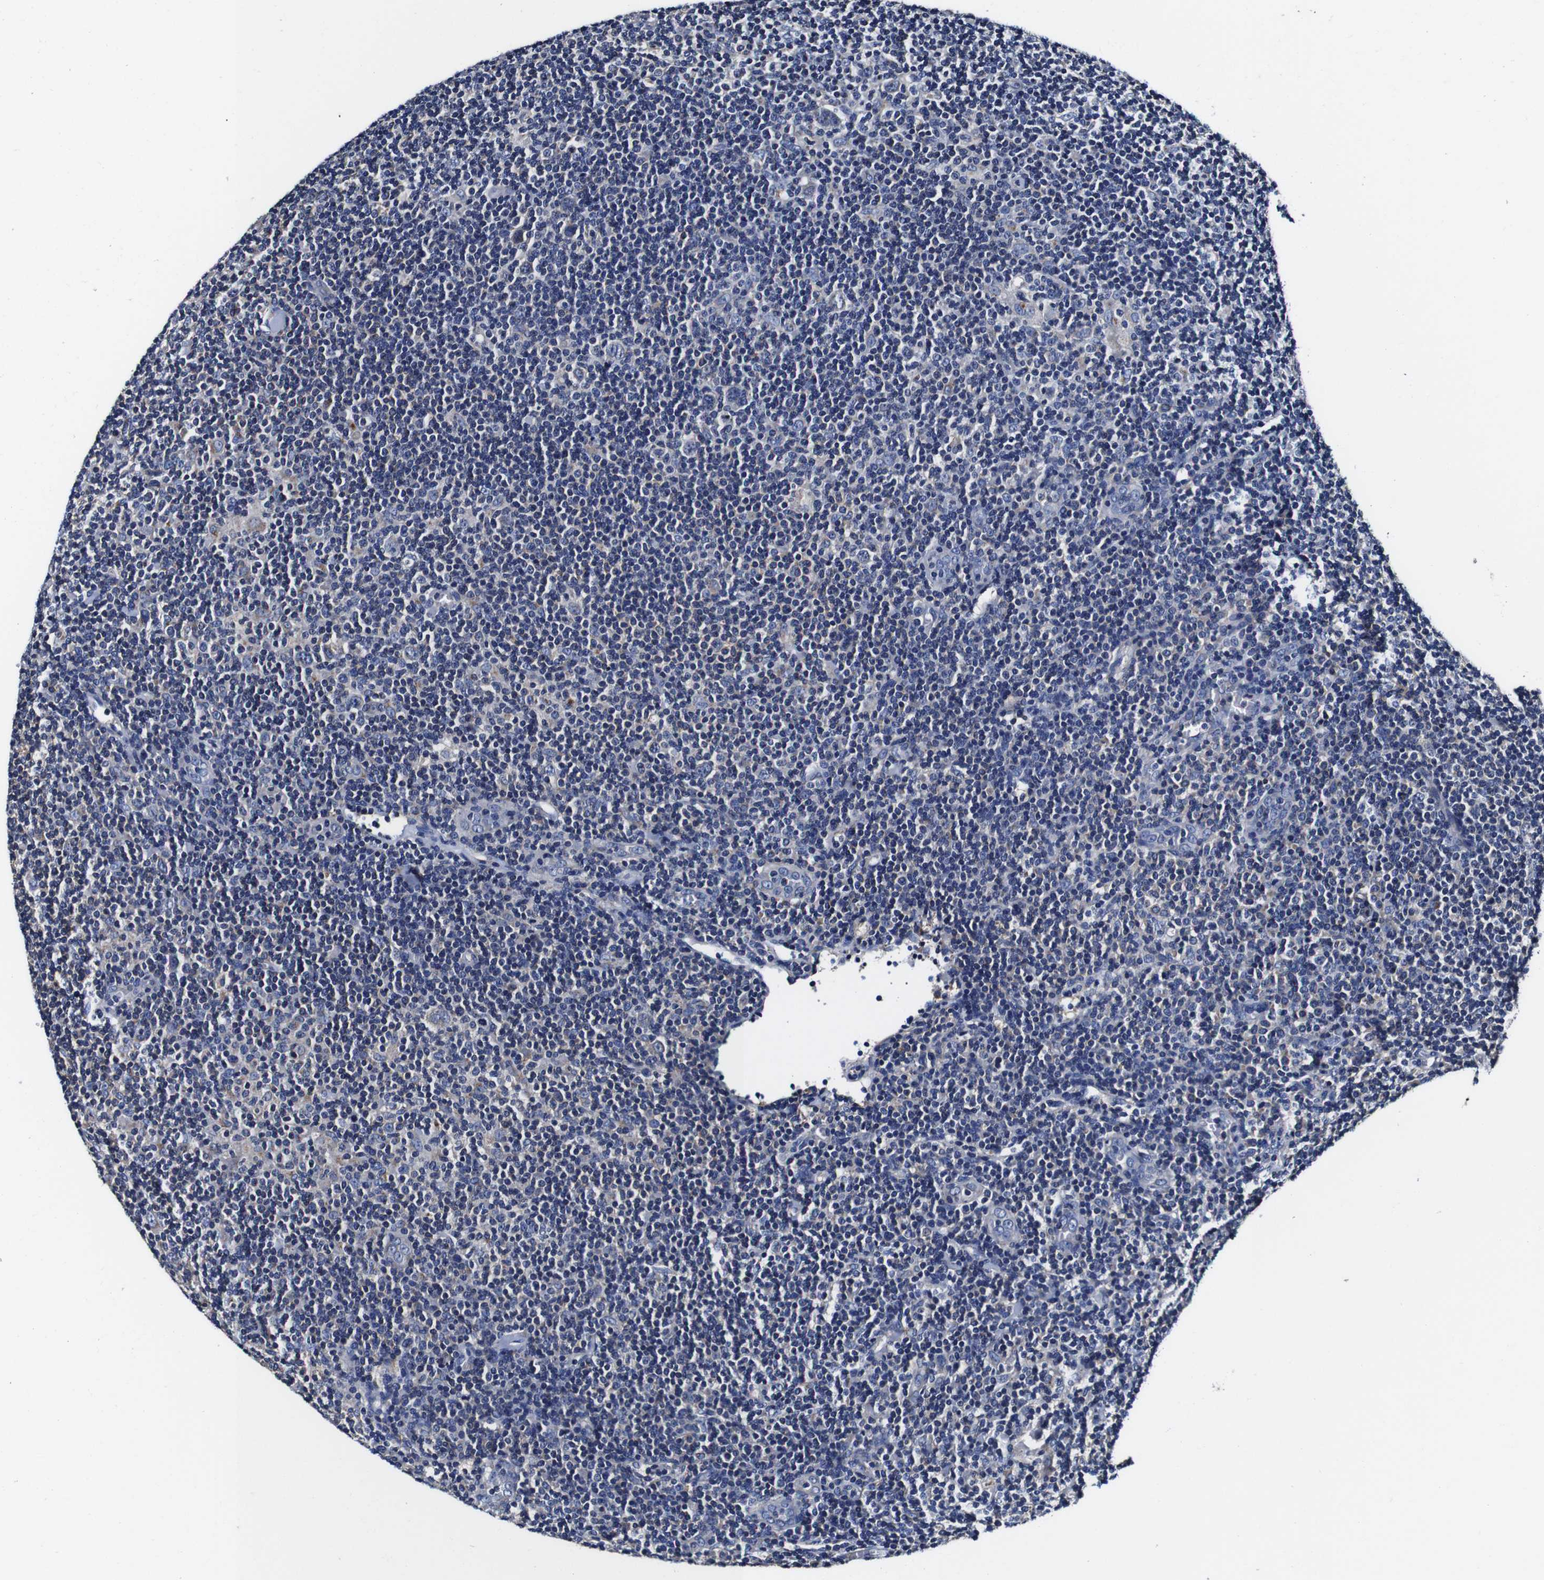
{"staining": {"intensity": "negative", "quantity": "none", "location": "none"}, "tissue": "lymphoma", "cell_type": "Tumor cells", "image_type": "cancer", "snomed": [{"axis": "morphology", "description": "Hodgkin's disease, NOS"}, {"axis": "topography", "description": "Lymph node"}], "caption": "DAB (3,3'-diaminobenzidine) immunohistochemical staining of human Hodgkin's disease reveals no significant positivity in tumor cells. (DAB IHC visualized using brightfield microscopy, high magnification).", "gene": "PDCD6IP", "patient": {"sex": "female", "age": 57}}